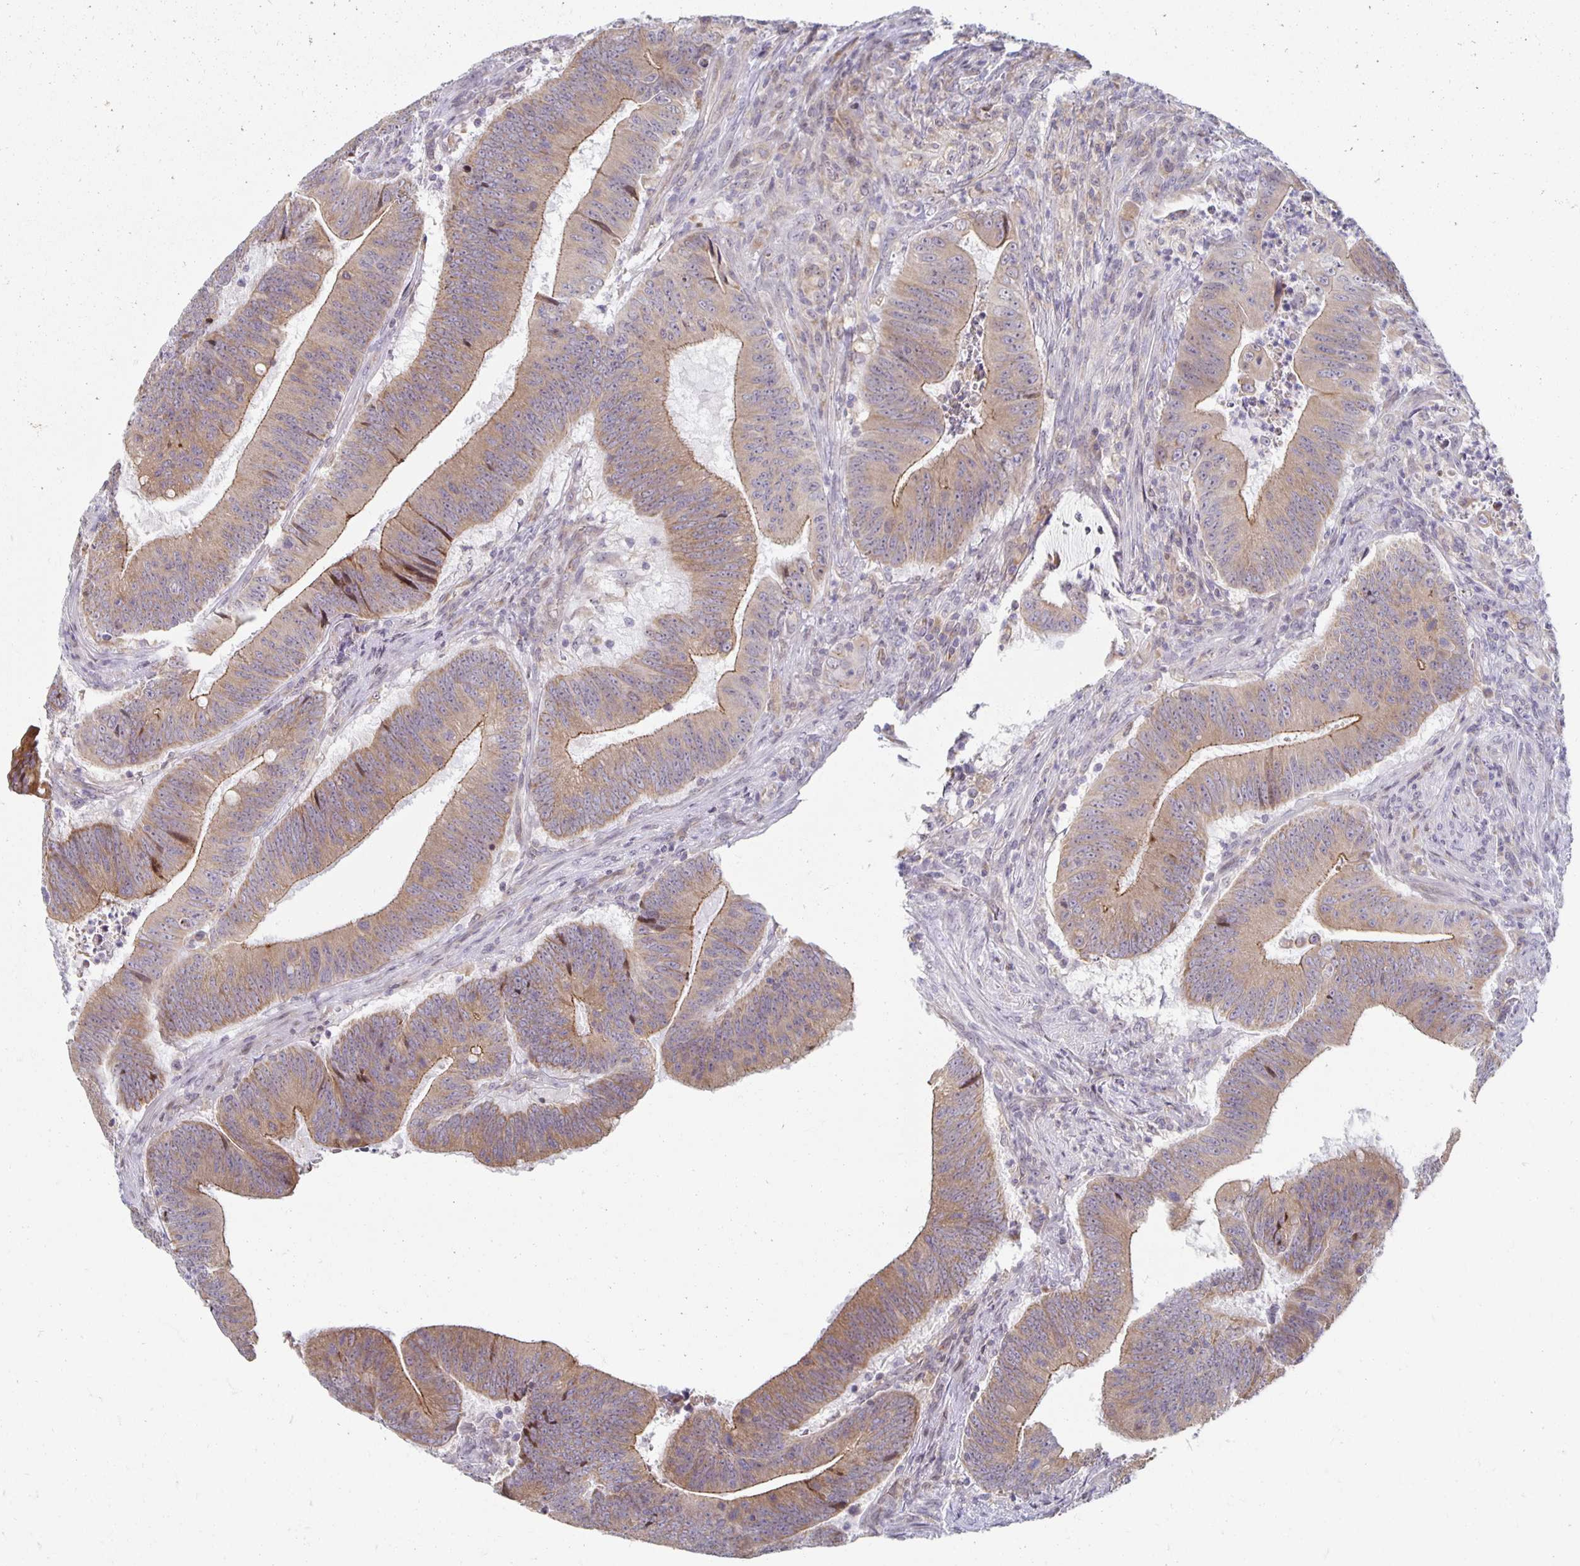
{"staining": {"intensity": "moderate", "quantity": ">75%", "location": "cytoplasmic/membranous"}, "tissue": "colorectal cancer", "cell_type": "Tumor cells", "image_type": "cancer", "snomed": [{"axis": "morphology", "description": "Adenocarcinoma, NOS"}, {"axis": "topography", "description": "Colon"}], "caption": "IHC of adenocarcinoma (colorectal) demonstrates medium levels of moderate cytoplasmic/membranous staining in approximately >75% of tumor cells.", "gene": "HCFC1R1", "patient": {"sex": "female", "age": 87}}